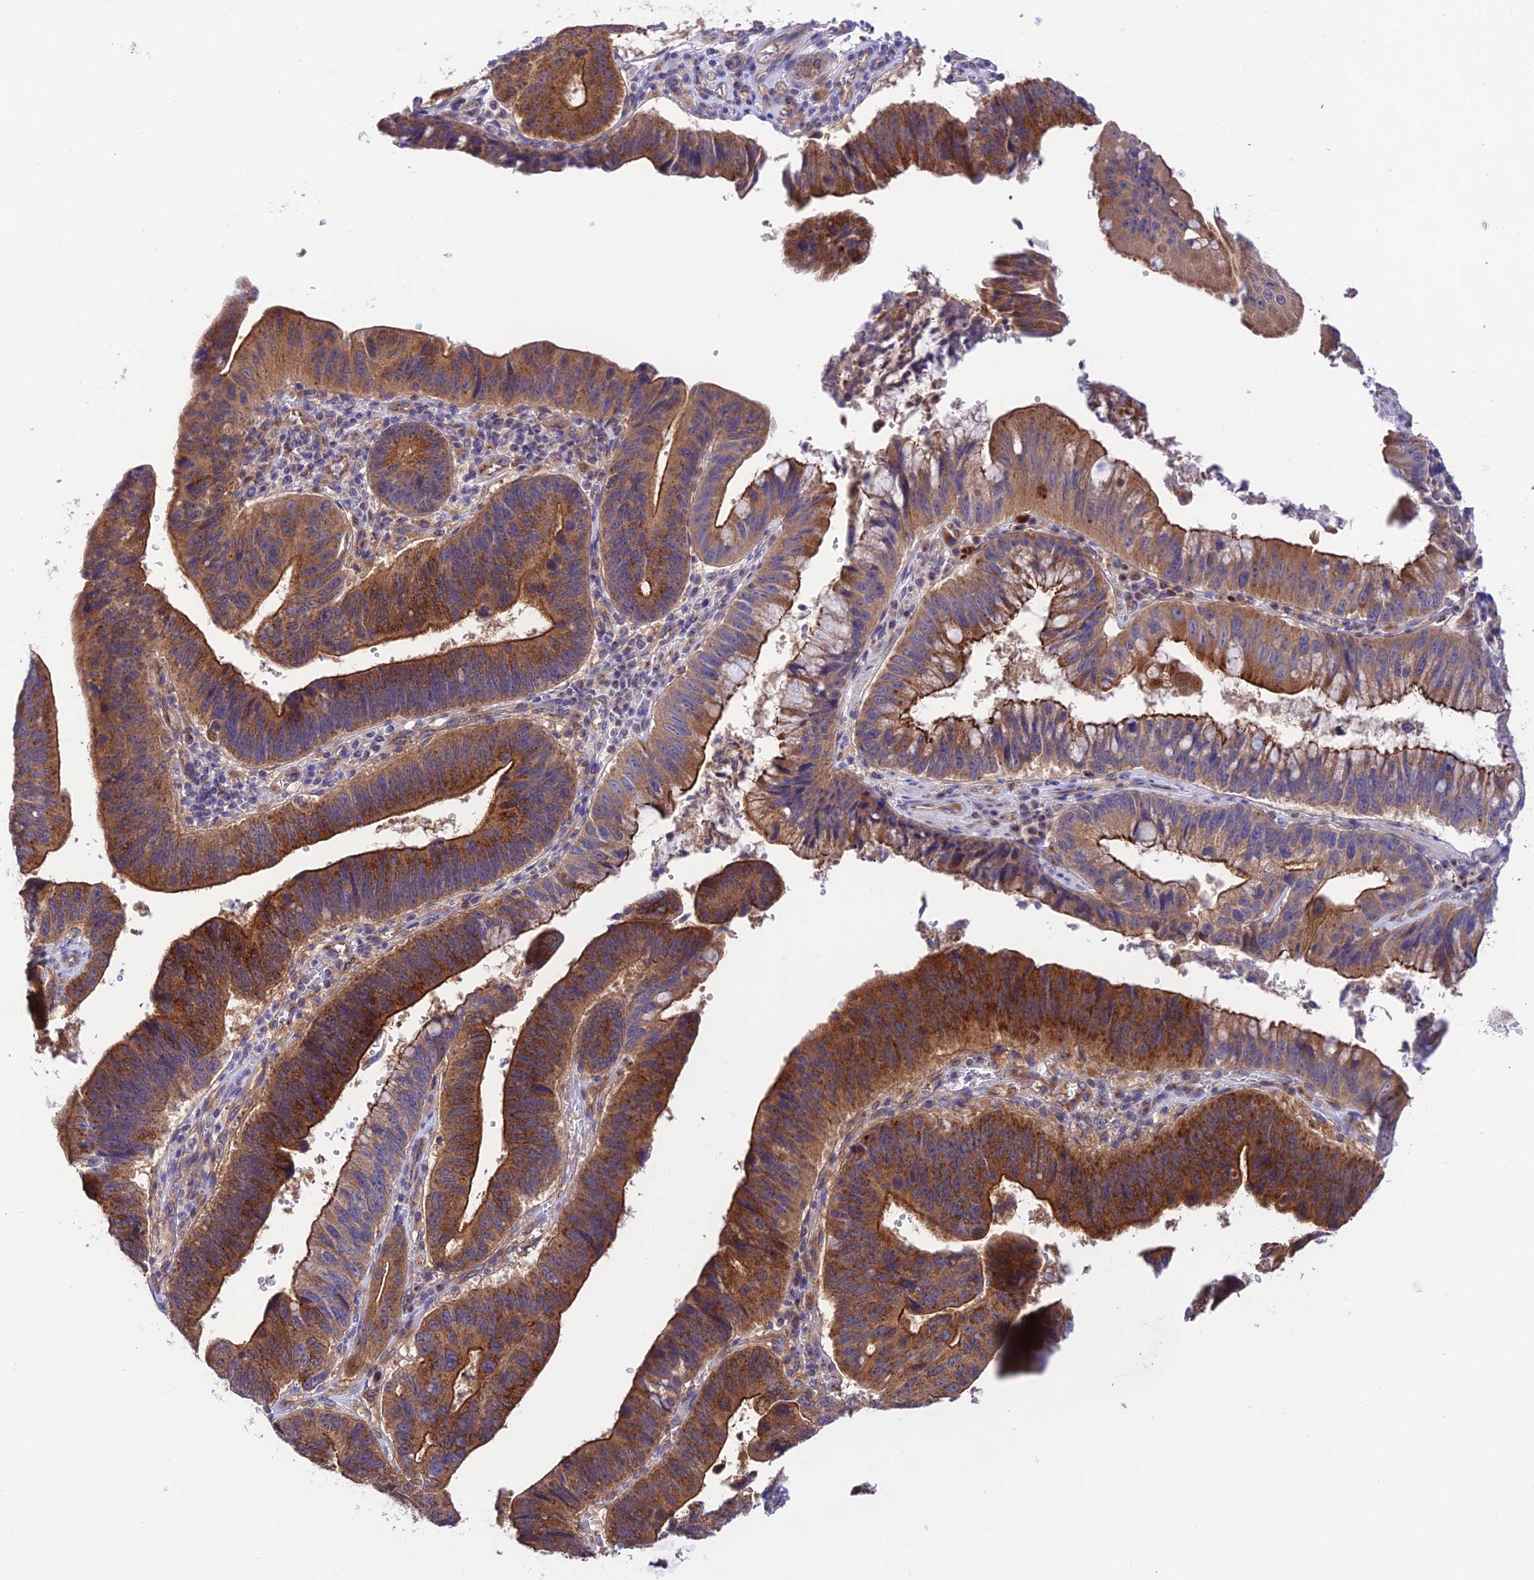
{"staining": {"intensity": "strong", "quantity": ">75%", "location": "cytoplasmic/membranous"}, "tissue": "stomach cancer", "cell_type": "Tumor cells", "image_type": "cancer", "snomed": [{"axis": "morphology", "description": "Adenocarcinoma, NOS"}, {"axis": "topography", "description": "Stomach"}], "caption": "This image demonstrates immunohistochemistry staining of human stomach adenocarcinoma, with high strong cytoplasmic/membranous expression in approximately >75% of tumor cells.", "gene": "LACTB2", "patient": {"sex": "male", "age": 59}}